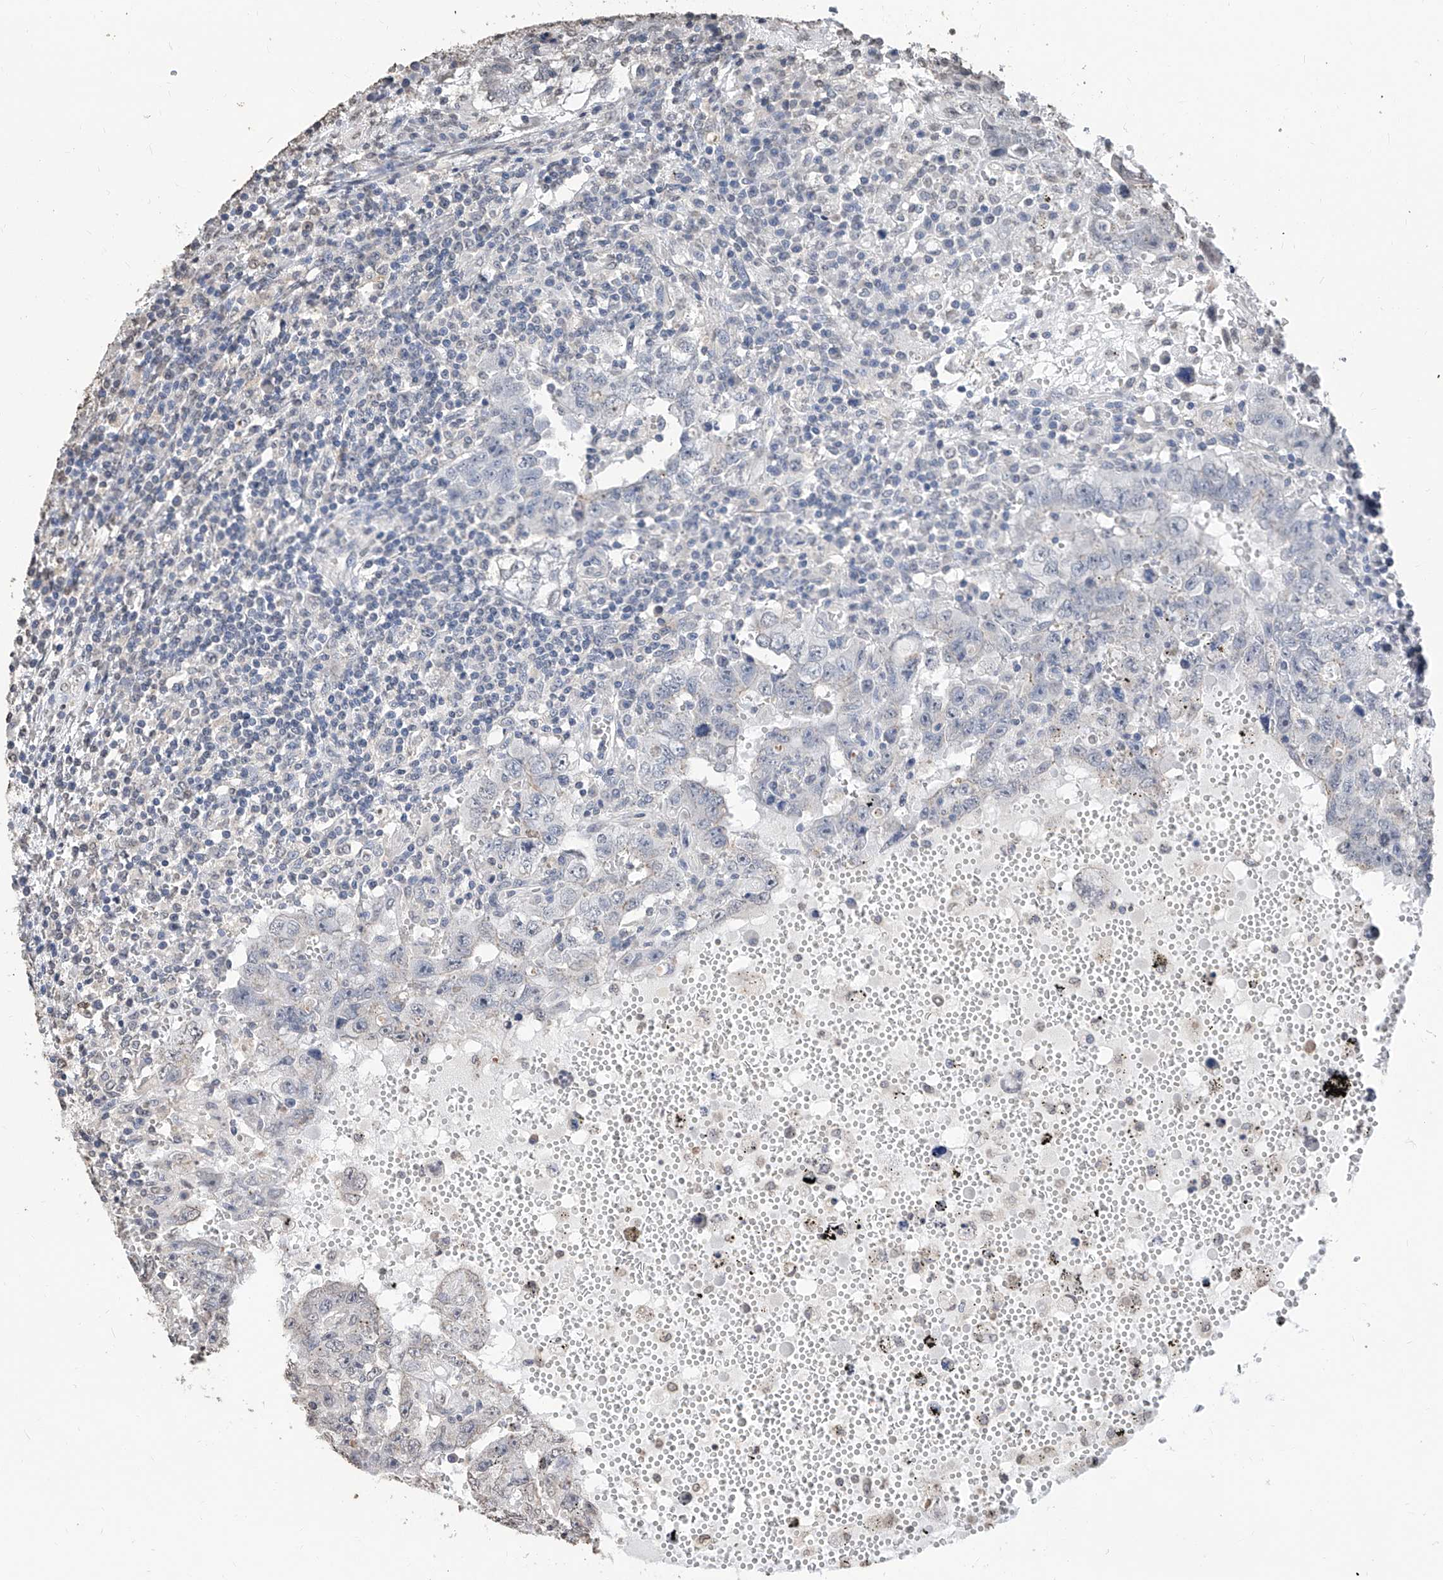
{"staining": {"intensity": "negative", "quantity": "none", "location": "none"}, "tissue": "testis cancer", "cell_type": "Tumor cells", "image_type": "cancer", "snomed": [{"axis": "morphology", "description": "Carcinoma, Embryonal, NOS"}, {"axis": "topography", "description": "Testis"}], "caption": "Embryonal carcinoma (testis) was stained to show a protein in brown. There is no significant staining in tumor cells.", "gene": "RP9", "patient": {"sex": "male", "age": 26}}